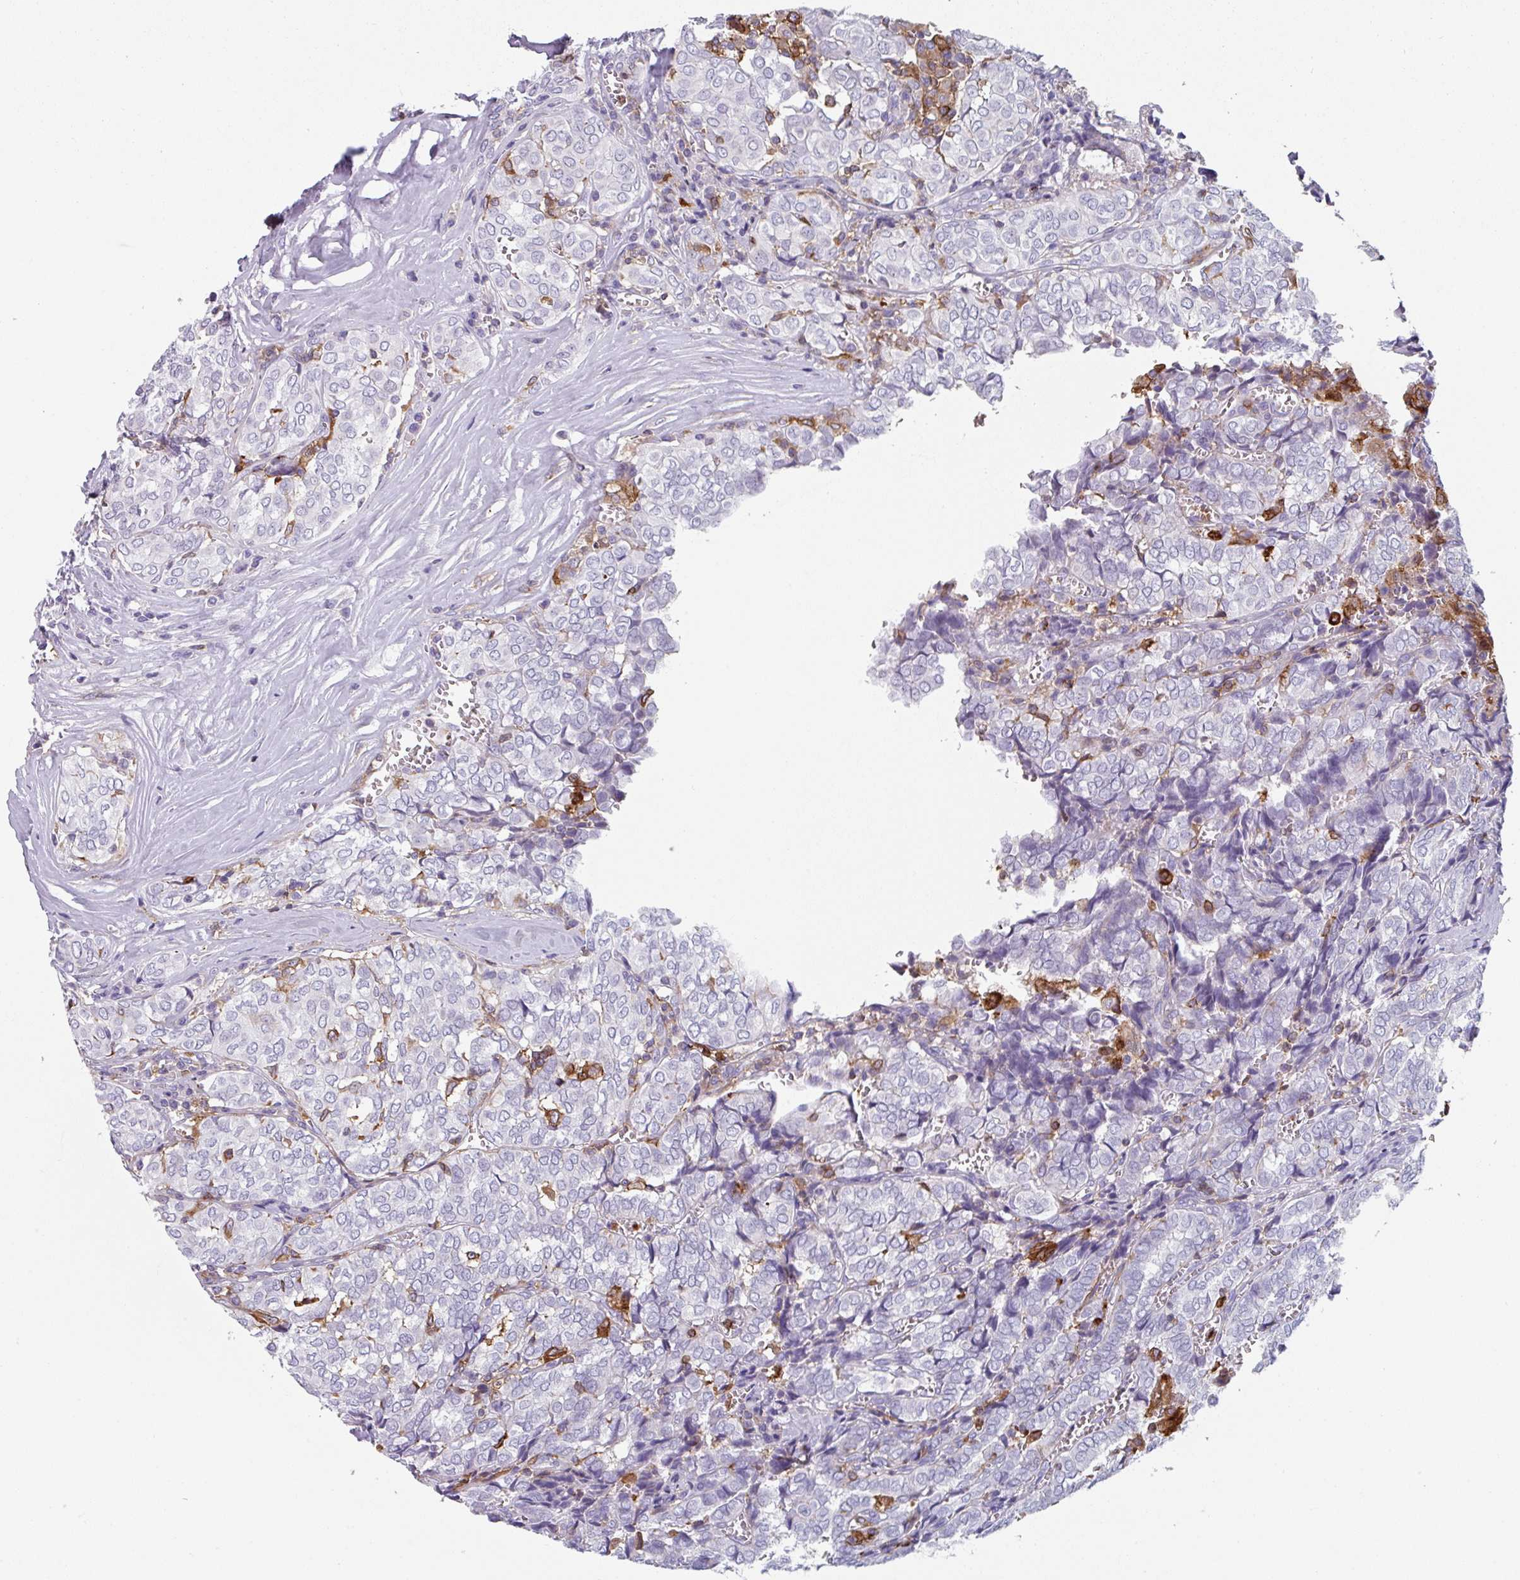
{"staining": {"intensity": "negative", "quantity": "none", "location": "none"}, "tissue": "thyroid cancer", "cell_type": "Tumor cells", "image_type": "cancer", "snomed": [{"axis": "morphology", "description": "Papillary adenocarcinoma, NOS"}, {"axis": "topography", "description": "Thyroid gland"}], "caption": "A high-resolution histopathology image shows IHC staining of thyroid cancer, which reveals no significant positivity in tumor cells.", "gene": "EXOSC5", "patient": {"sex": "female", "age": 30}}